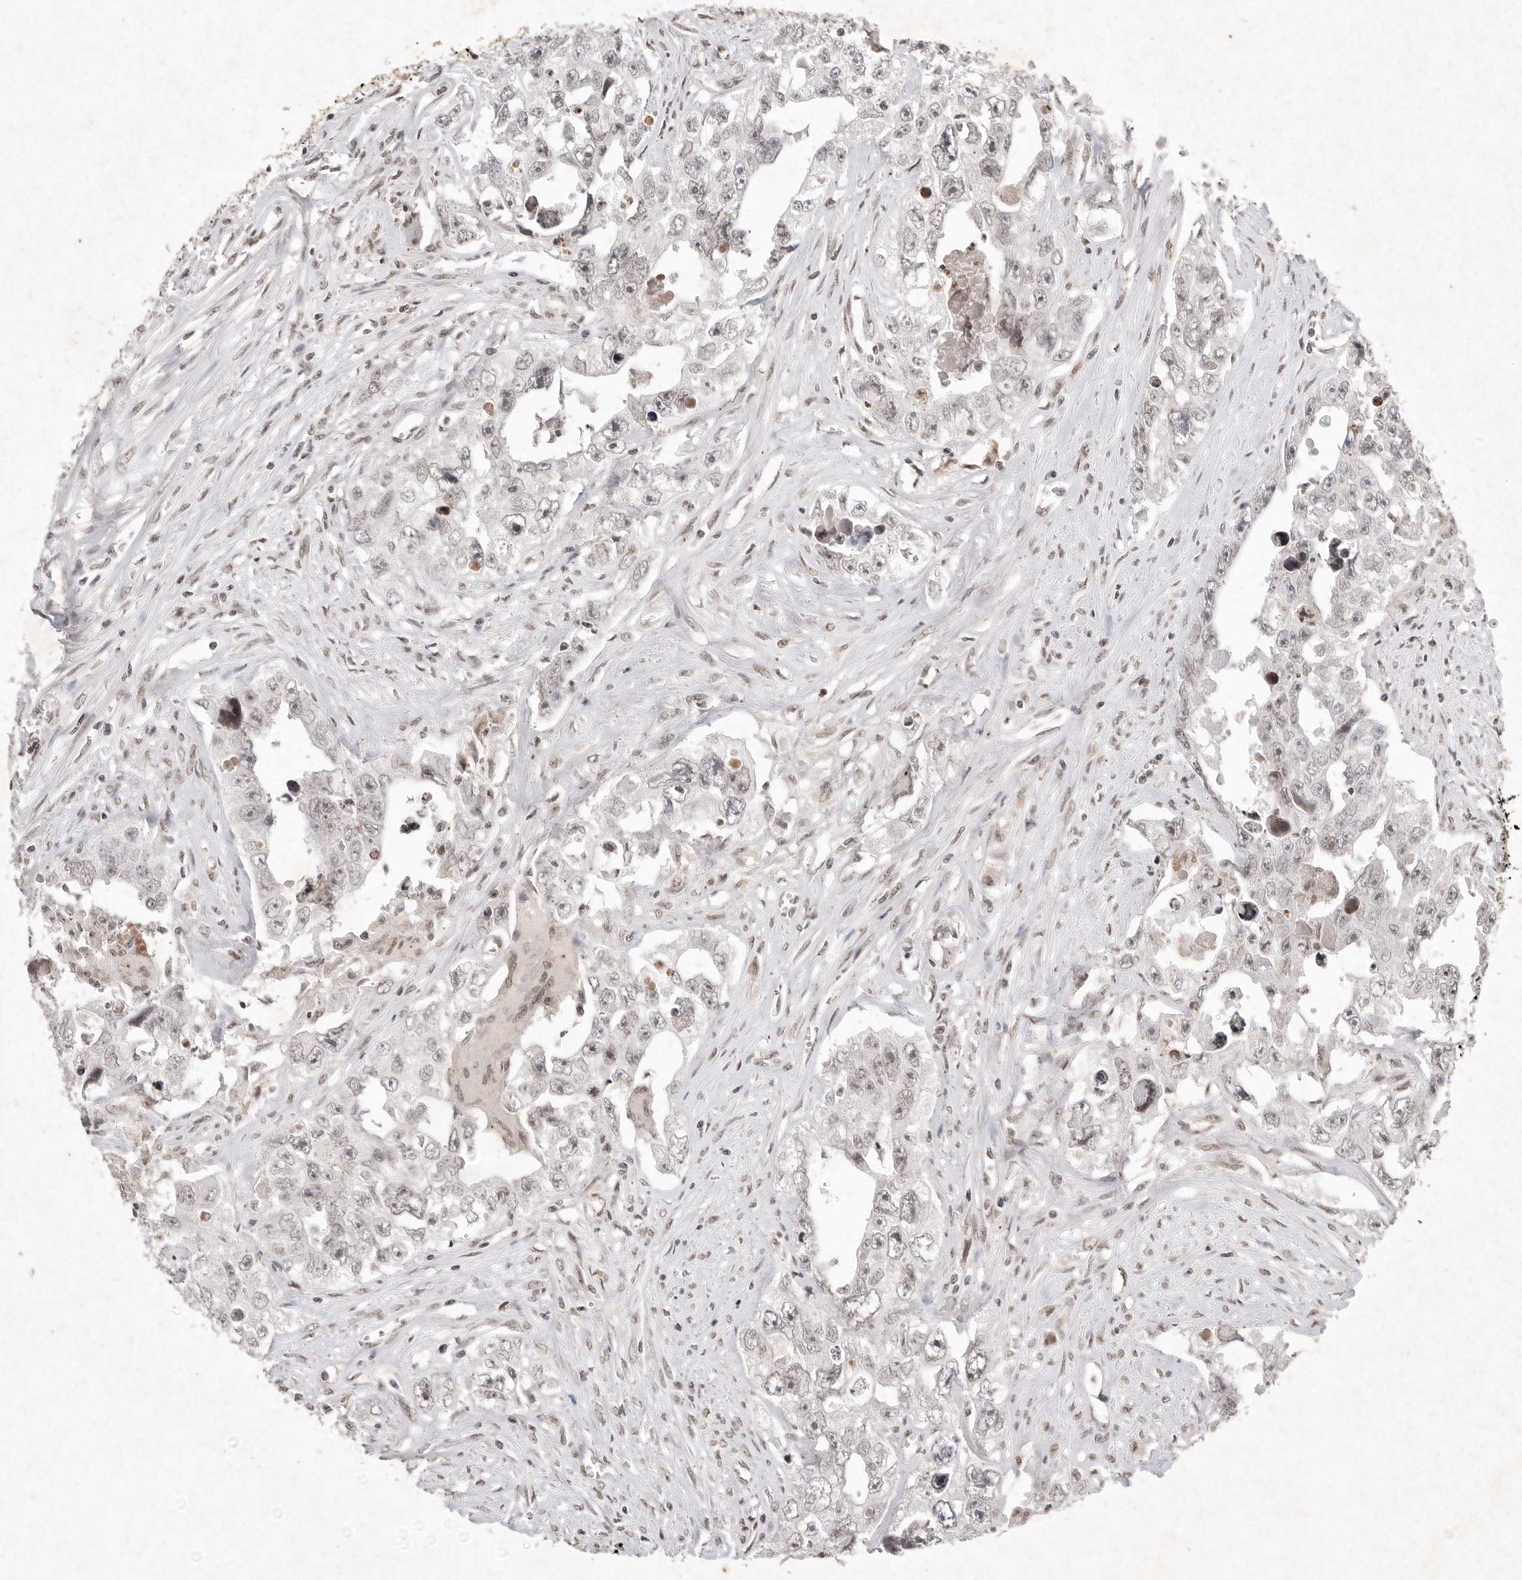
{"staining": {"intensity": "negative", "quantity": "none", "location": "none"}, "tissue": "testis cancer", "cell_type": "Tumor cells", "image_type": "cancer", "snomed": [{"axis": "morphology", "description": "Seminoma, NOS"}, {"axis": "morphology", "description": "Carcinoma, Embryonal, NOS"}, {"axis": "topography", "description": "Testis"}], "caption": "Testis cancer (seminoma) stained for a protein using immunohistochemistry (IHC) demonstrates no expression tumor cells.", "gene": "NKX3-2", "patient": {"sex": "male", "age": 43}}